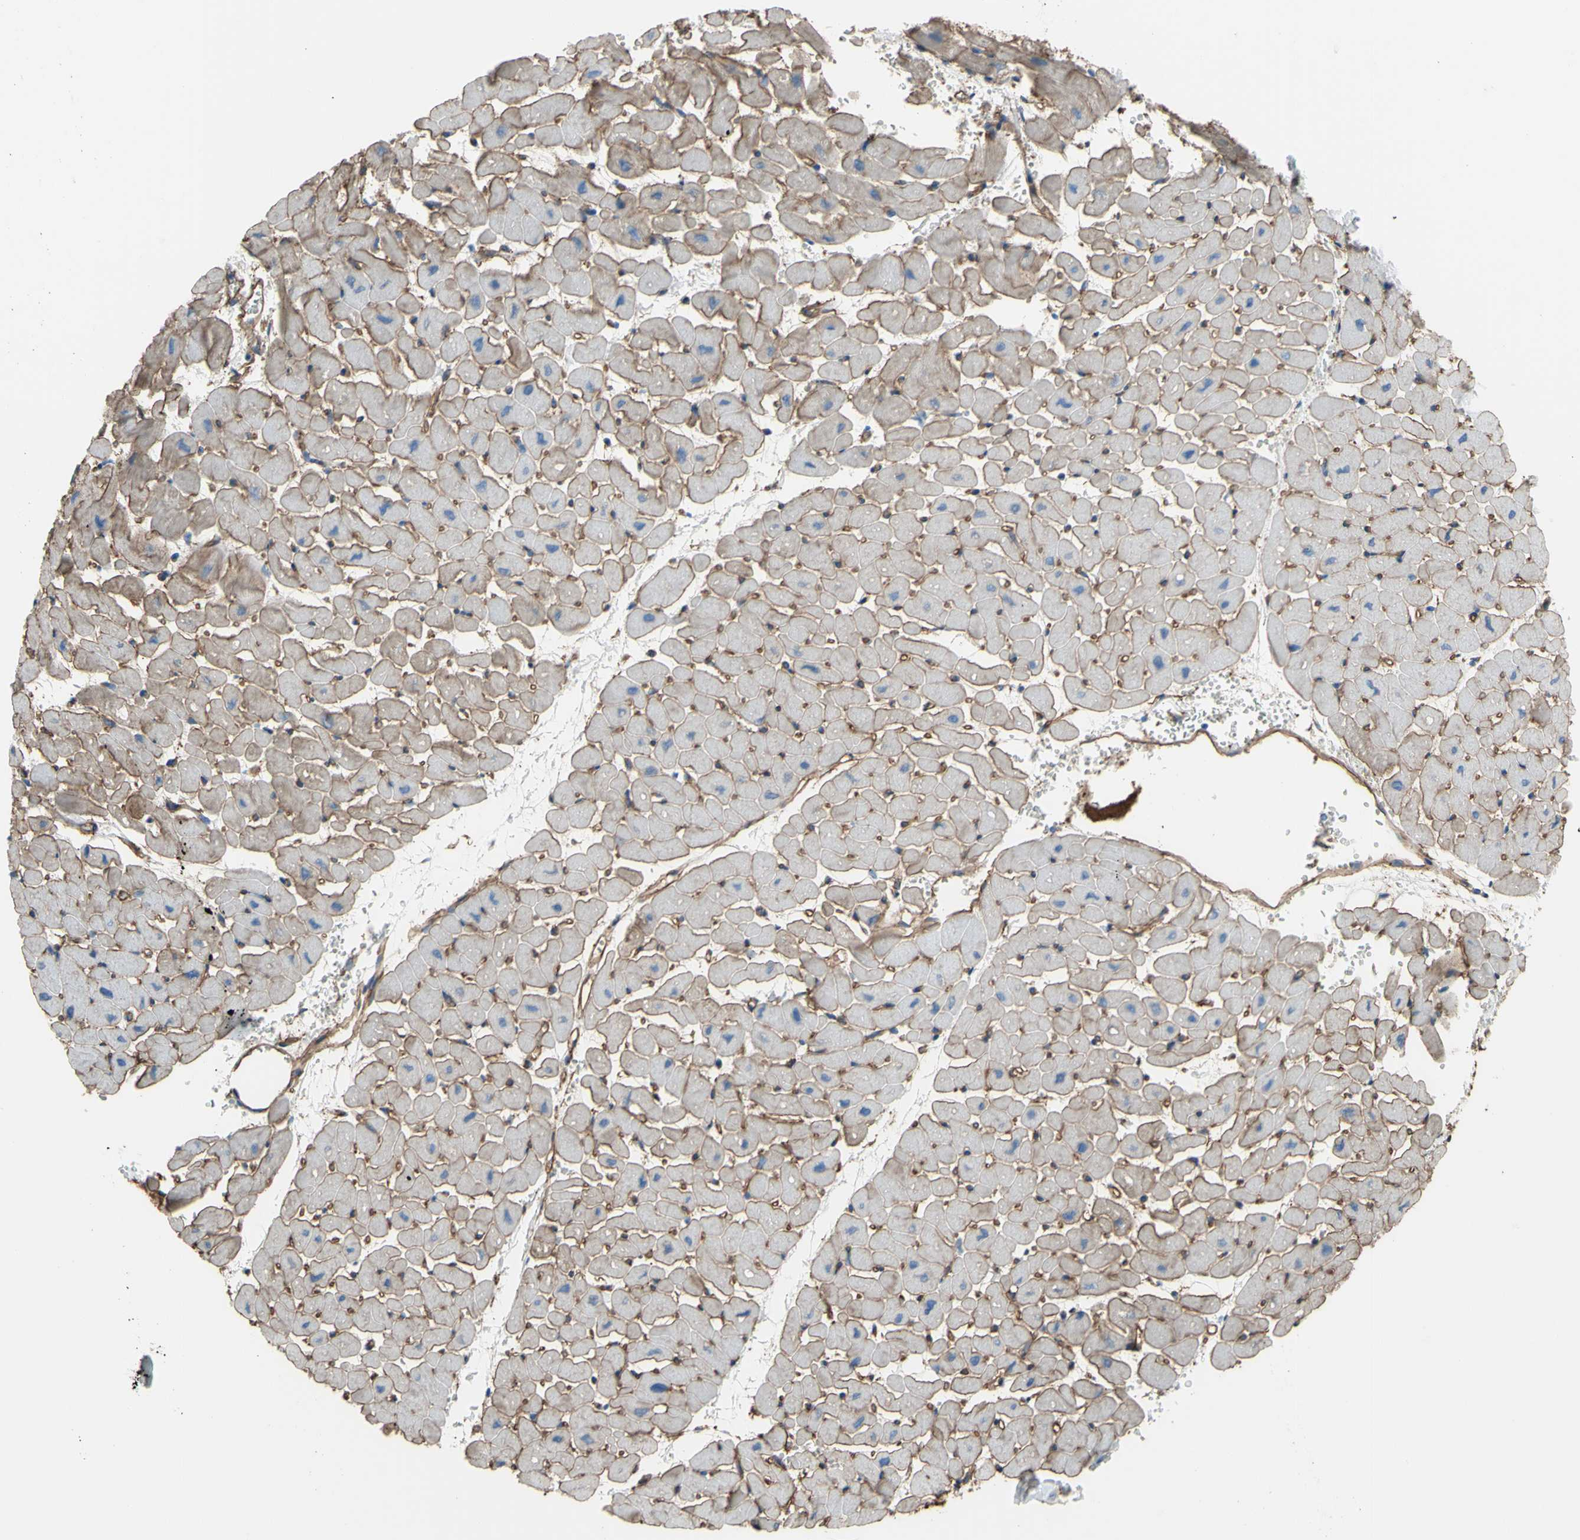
{"staining": {"intensity": "moderate", "quantity": ">75%", "location": "cytoplasmic/membranous"}, "tissue": "heart muscle", "cell_type": "Cardiomyocytes", "image_type": "normal", "snomed": [{"axis": "morphology", "description": "Normal tissue, NOS"}, {"axis": "topography", "description": "Heart"}], "caption": "Immunohistochemical staining of benign human heart muscle reveals medium levels of moderate cytoplasmic/membranous expression in about >75% of cardiomyocytes.", "gene": "TPBG", "patient": {"sex": "male", "age": 45}}